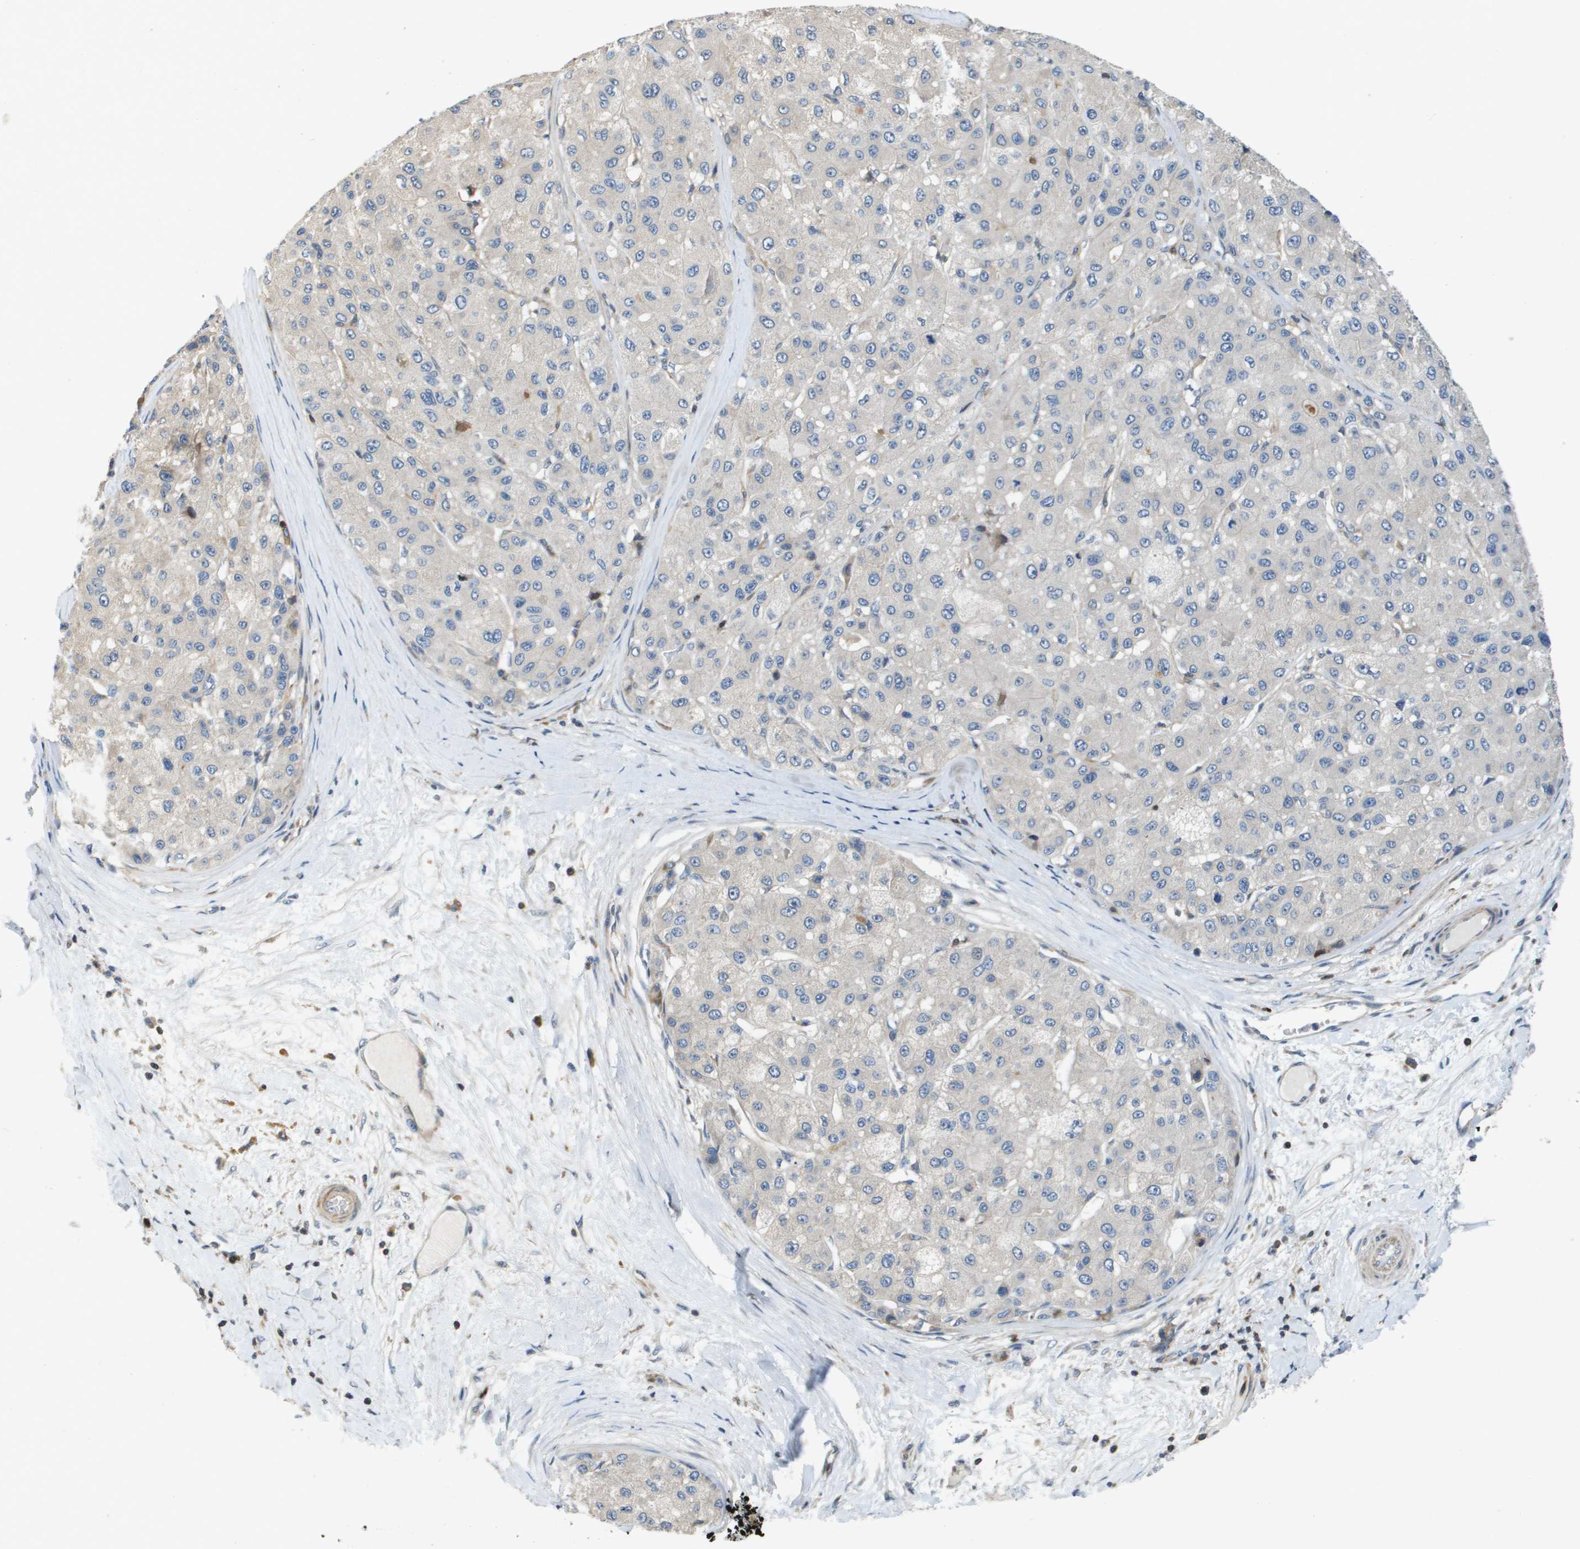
{"staining": {"intensity": "weak", "quantity": "<25%", "location": "cytoplasmic/membranous"}, "tissue": "liver cancer", "cell_type": "Tumor cells", "image_type": "cancer", "snomed": [{"axis": "morphology", "description": "Carcinoma, Hepatocellular, NOS"}, {"axis": "topography", "description": "Liver"}], "caption": "Liver cancer (hepatocellular carcinoma) stained for a protein using IHC demonstrates no staining tumor cells.", "gene": "SCN4B", "patient": {"sex": "male", "age": 80}}